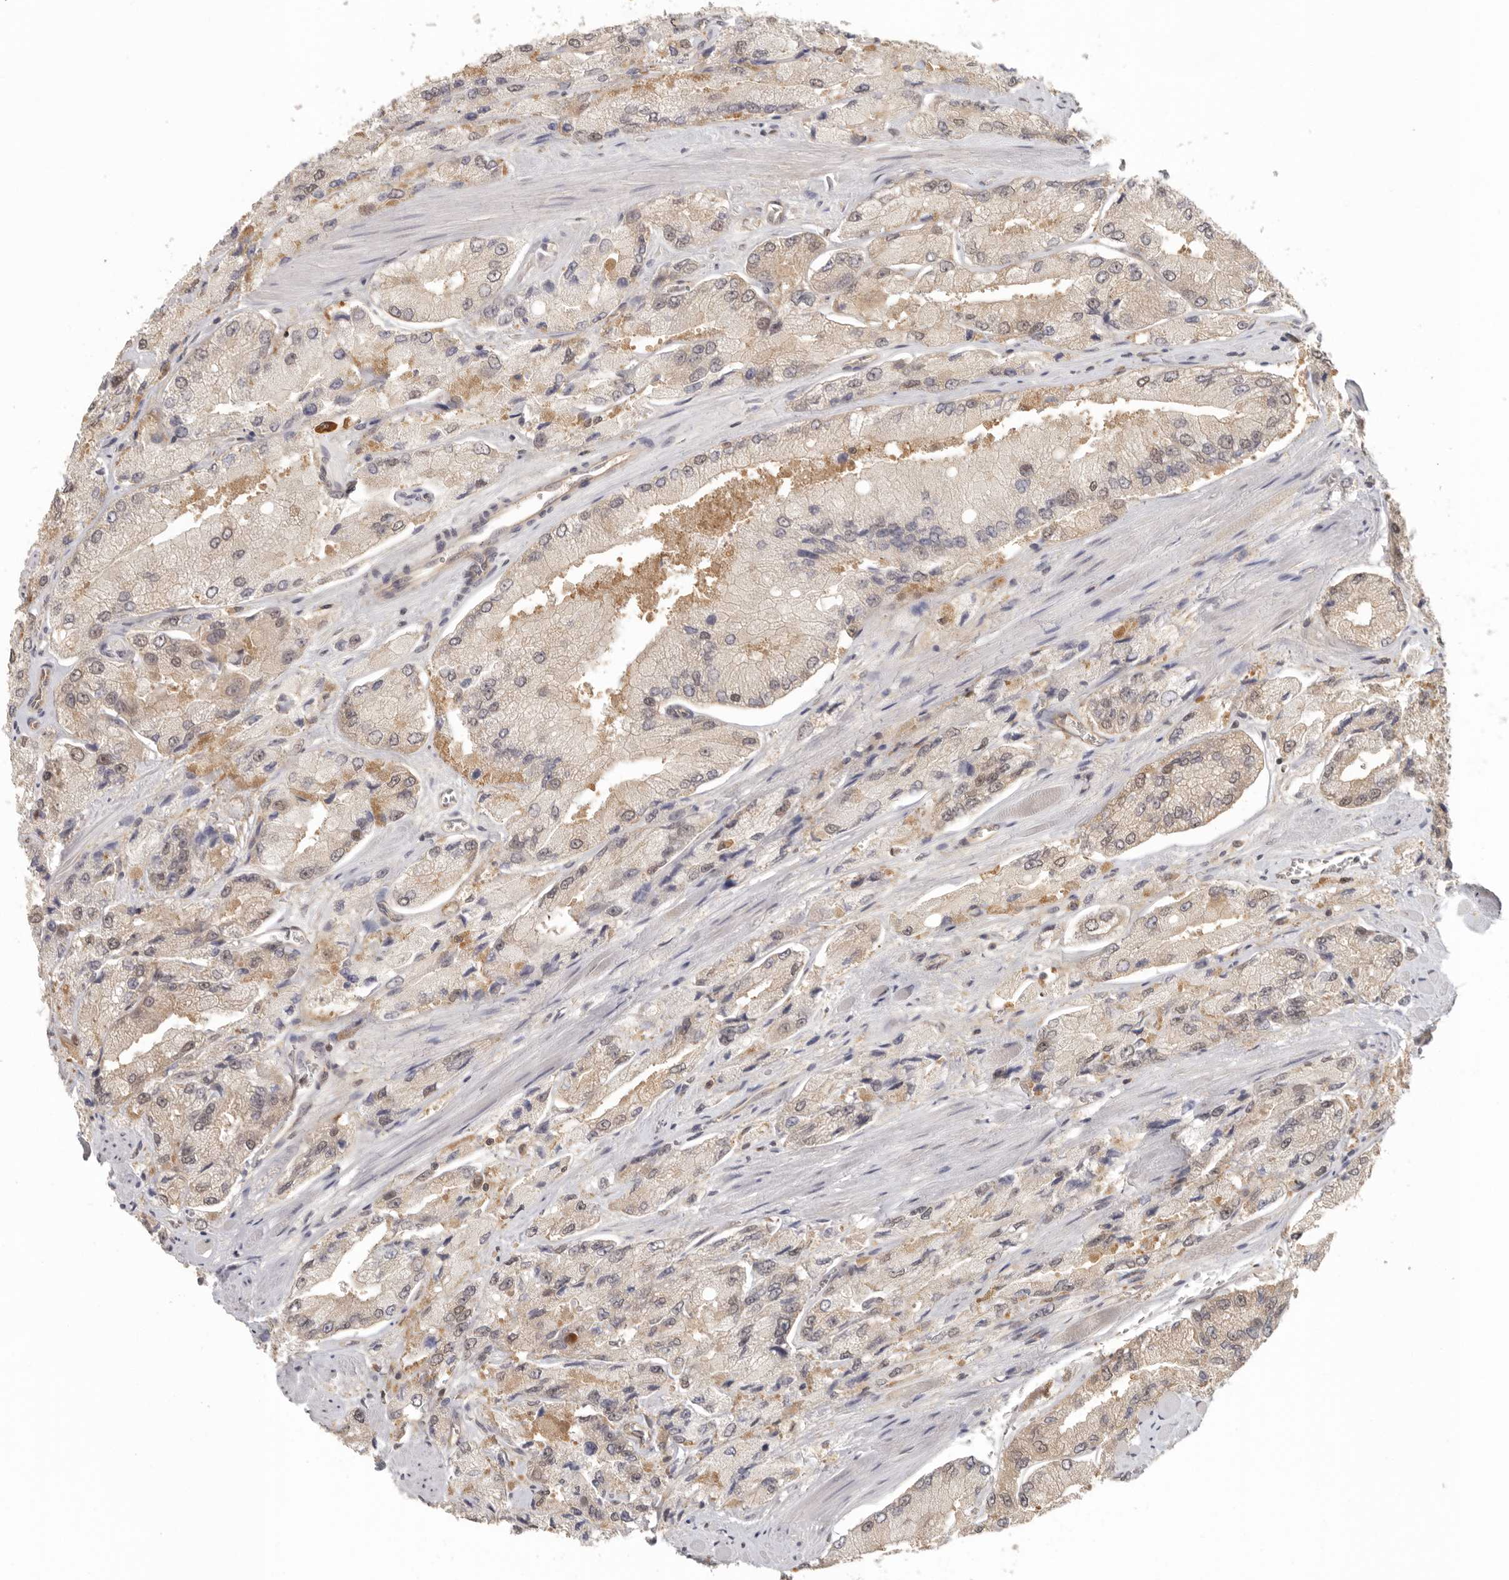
{"staining": {"intensity": "weak", "quantity": "<25%", "location": "cytoplasmic/membranous"}, "tissue": "prostate cancer", "cell_type": "Tumor cells", "image_type": "cancer", "snomed": [{"axis": "morphology", "description": "Adenocarcinoma, High grade"}, {"axis": "topography", "description": "Prostate"}], "caption": "Image shows no significant protein positivity in tumor cells of high-grade adenocarcinoma (prostate).", "gene": "PSMA5", "patient": {"sex": "male", "age": 58}}